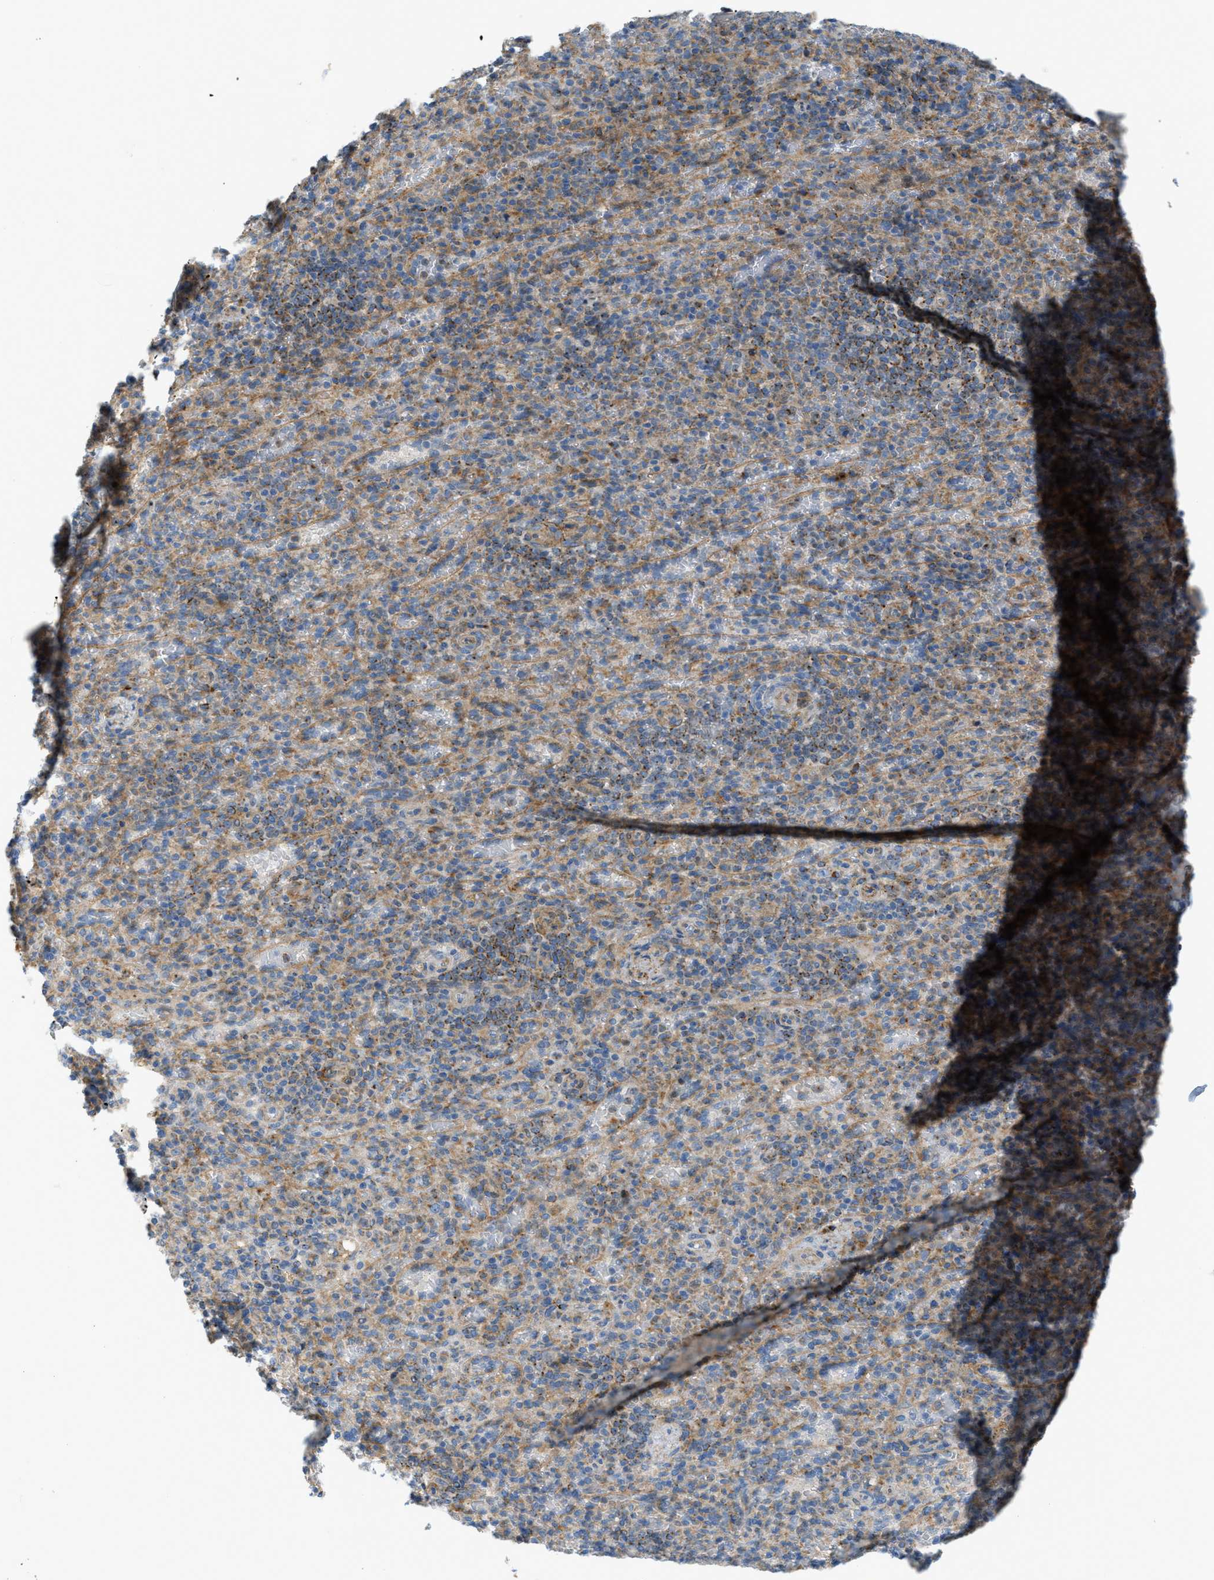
{"staining": {"intensity": "moderate", "quantity": ">75%", "location": "cytoplasmic/membranous"}, "tissue": "spleen", "cell_type": "Cells in red pulp", "image_type": "normal", "snomed": [{"axis": "morphology", "description": "Normal tissue, NOS"}, {"axis": "topography", "description": "Spleen"}], "caption": "A high-resolution image shows immunohistochemistry staining of normal spleen, which demonstrates moderate cytoplasmic/membranous expression in approximately >75% of cells in red pulp.", "gene": "LMBRD1", "patient": {"sex": "female", "age": 74}}